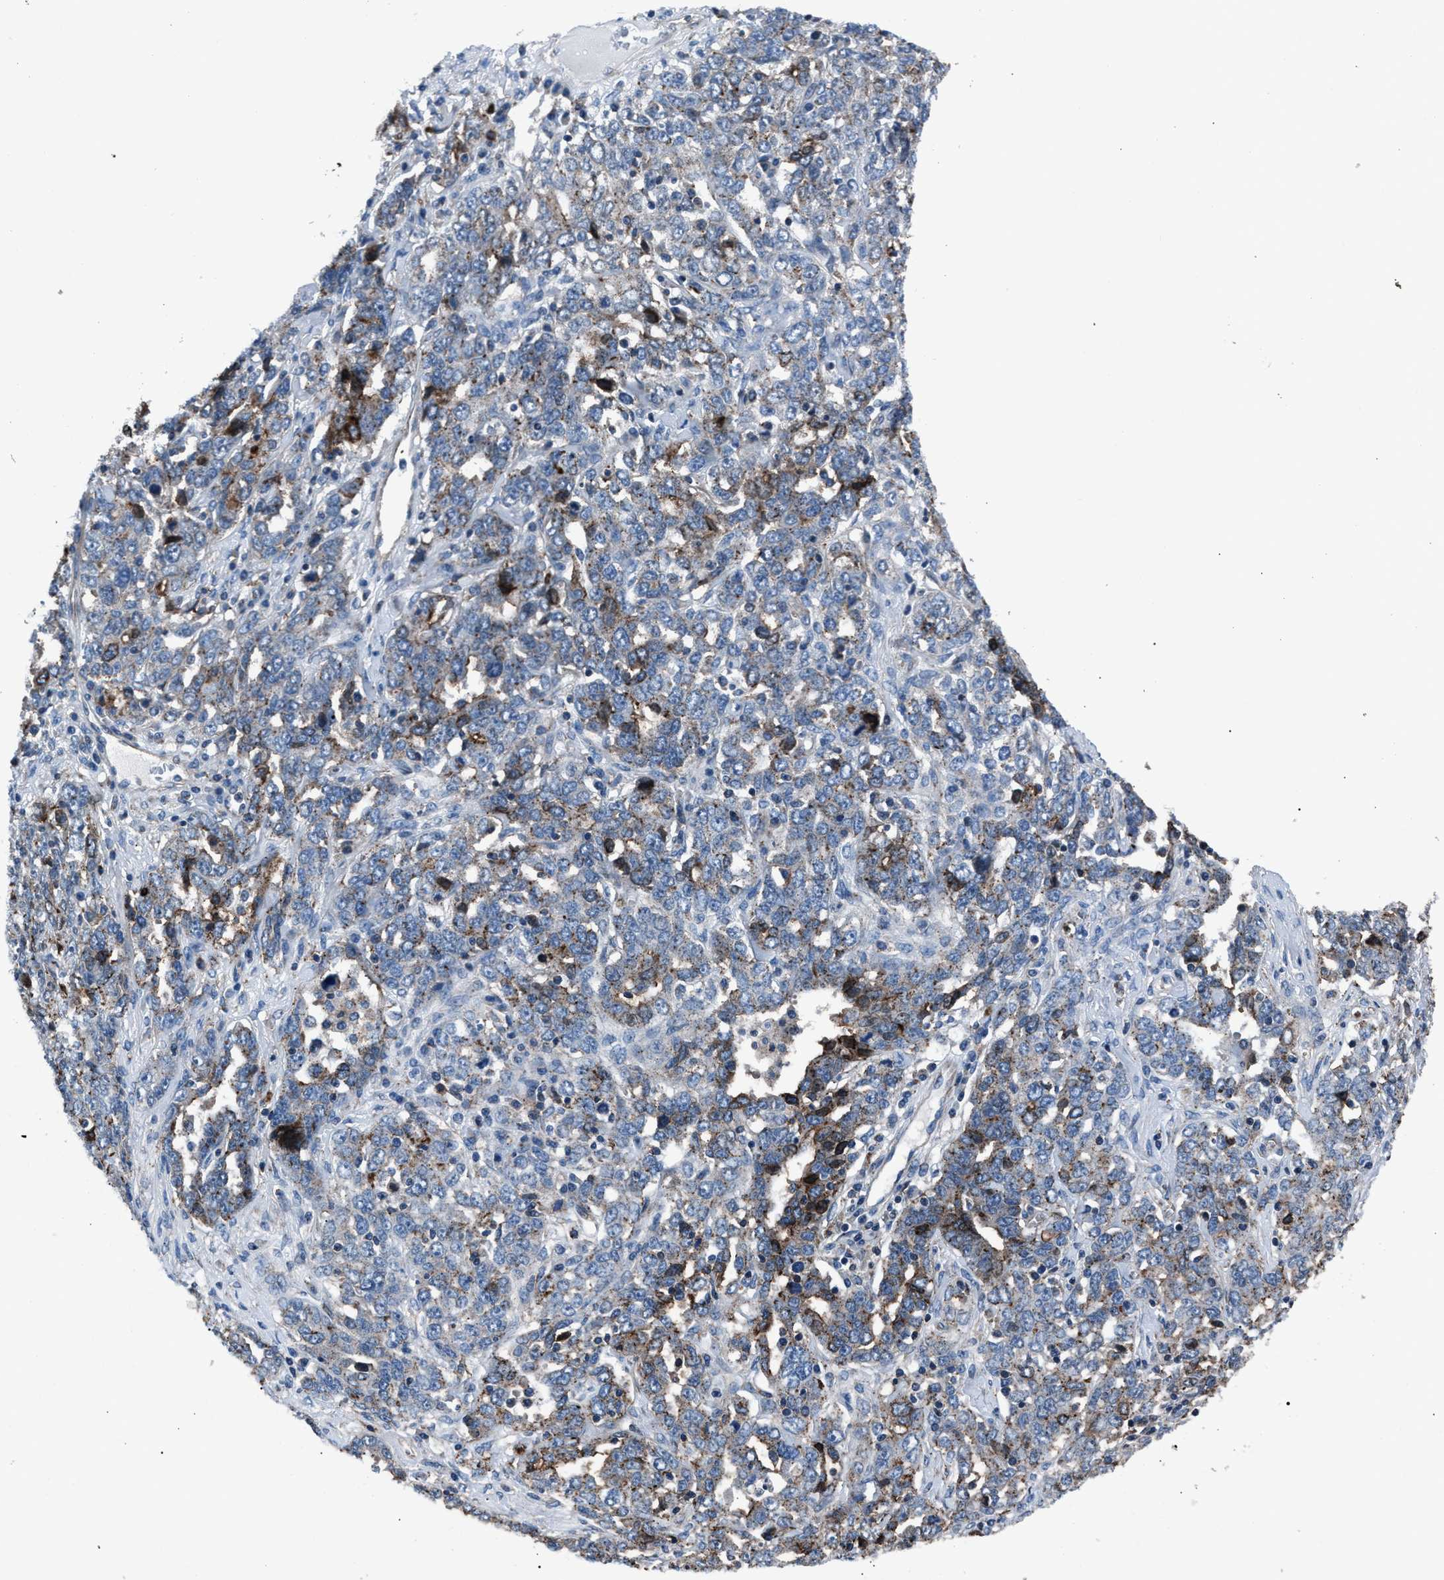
{"staining": {"intensity": "weak", "quantity": "<25%", "location": "cytoplasmic/membranous"}, "tissue": "ovarian cancer", "cell_type": "Tumor cells", "image_type": "cancer", "snomed": [{"axis": "morphology", "description": "Carcinoma, endometroid"}, {"axis": "topography", "description": "Ovary"}], "caption": "The histopathology image displays no staining of tumor cells in ovarian cancer (endometroid carcinoma).", "gene": "MFSD11", "patient": {"sex": "female", "age": 62}}